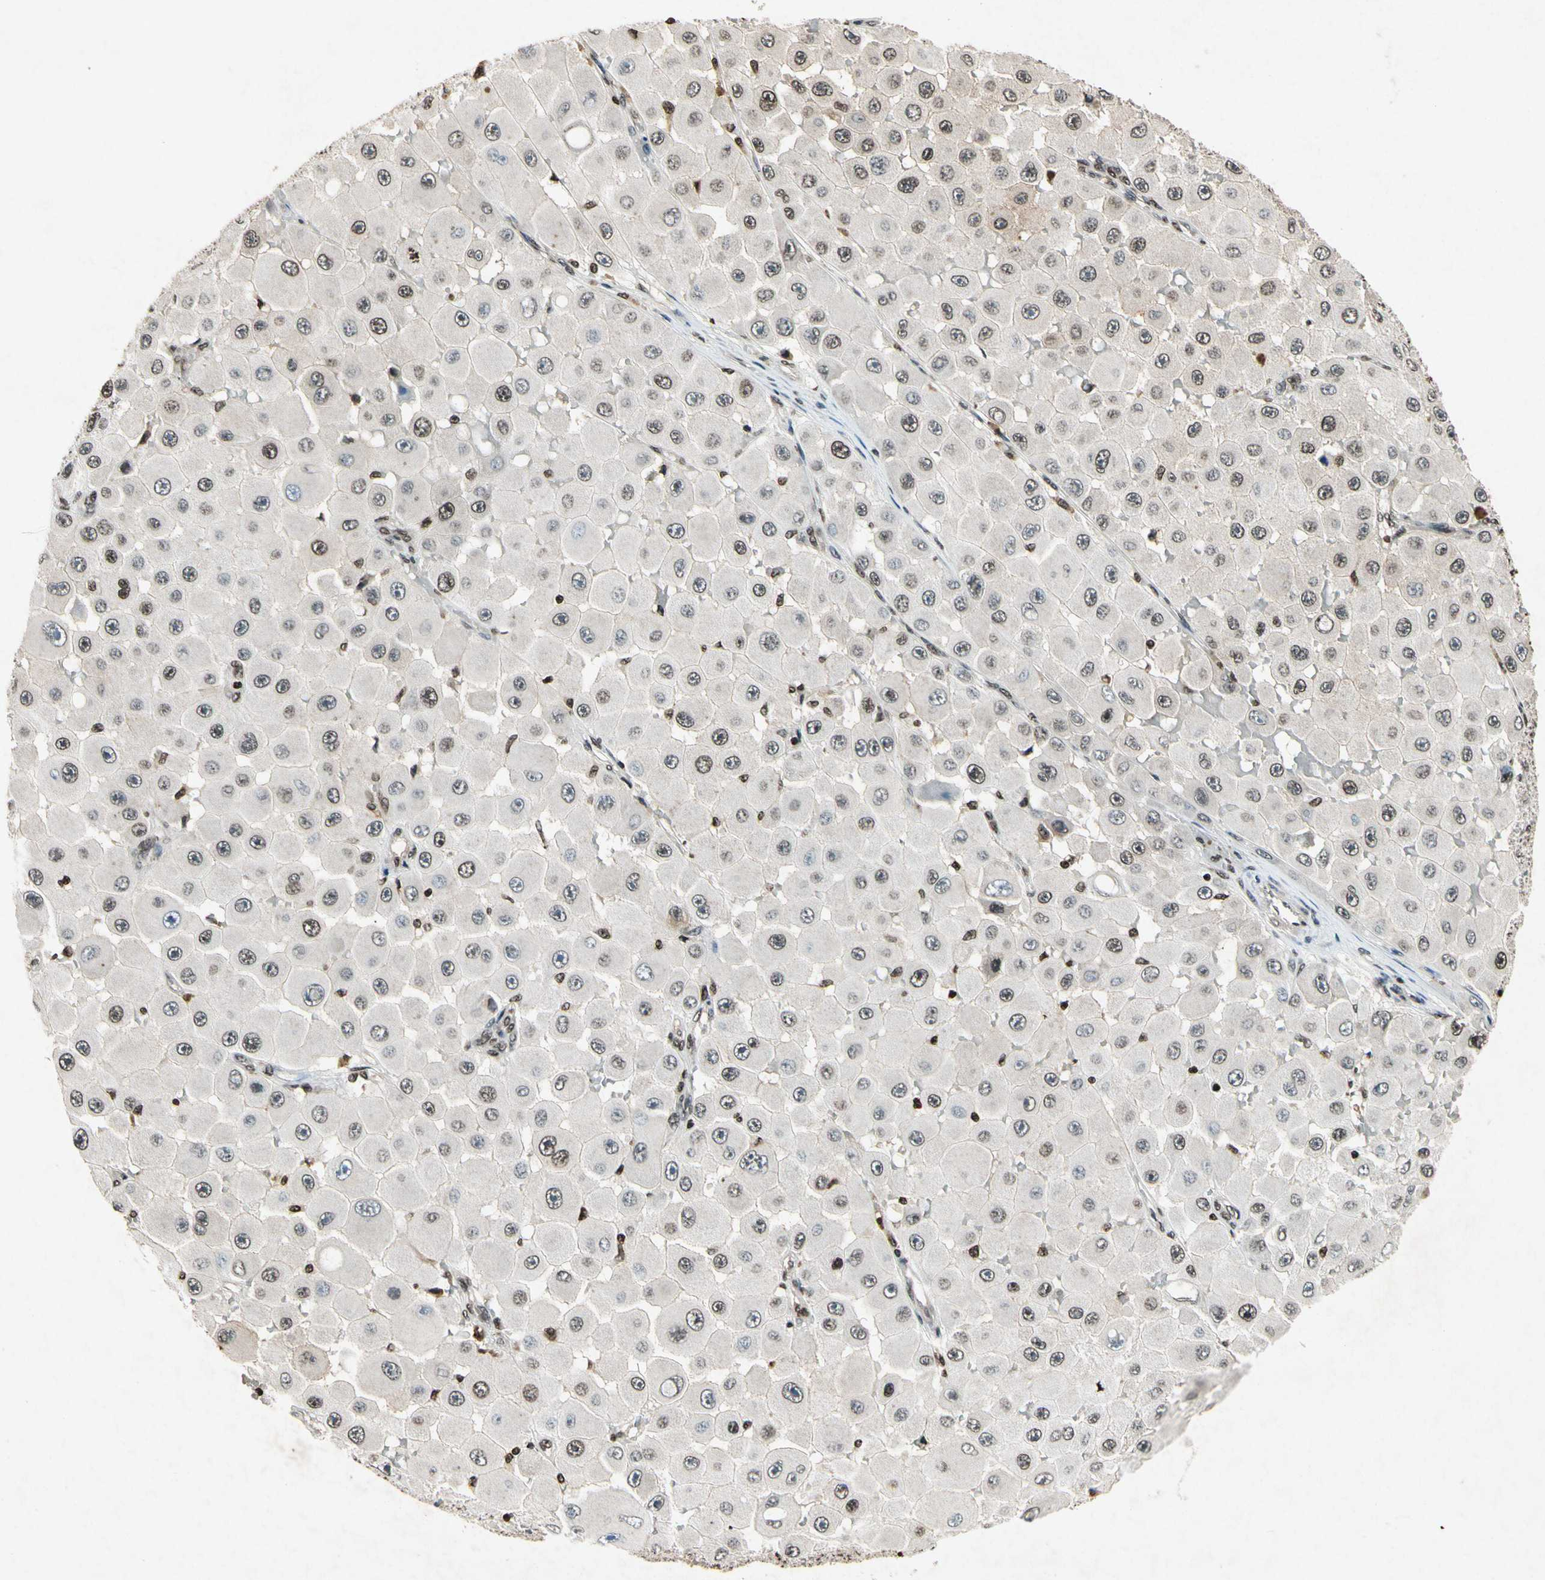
{"staining": {"intensity": "weak", "quantity": "<25%", "location": "nuclear"}, "tissue": "melanoma", "cell_type": "Tumor cells", "image_type": "cancer", "snomed": [{"axis": "morphology", "description": "Malignant melanoma, NOS"}, {"axis": "topography", "description": "Skin"}], "caption": "Human malignant melanoma stained for a protein using immunohistochemistry (IHC) demonstrates no expression in tumor cells.", "gene": "HOXB3", "patient": {"sex": "female", "age": 81}}